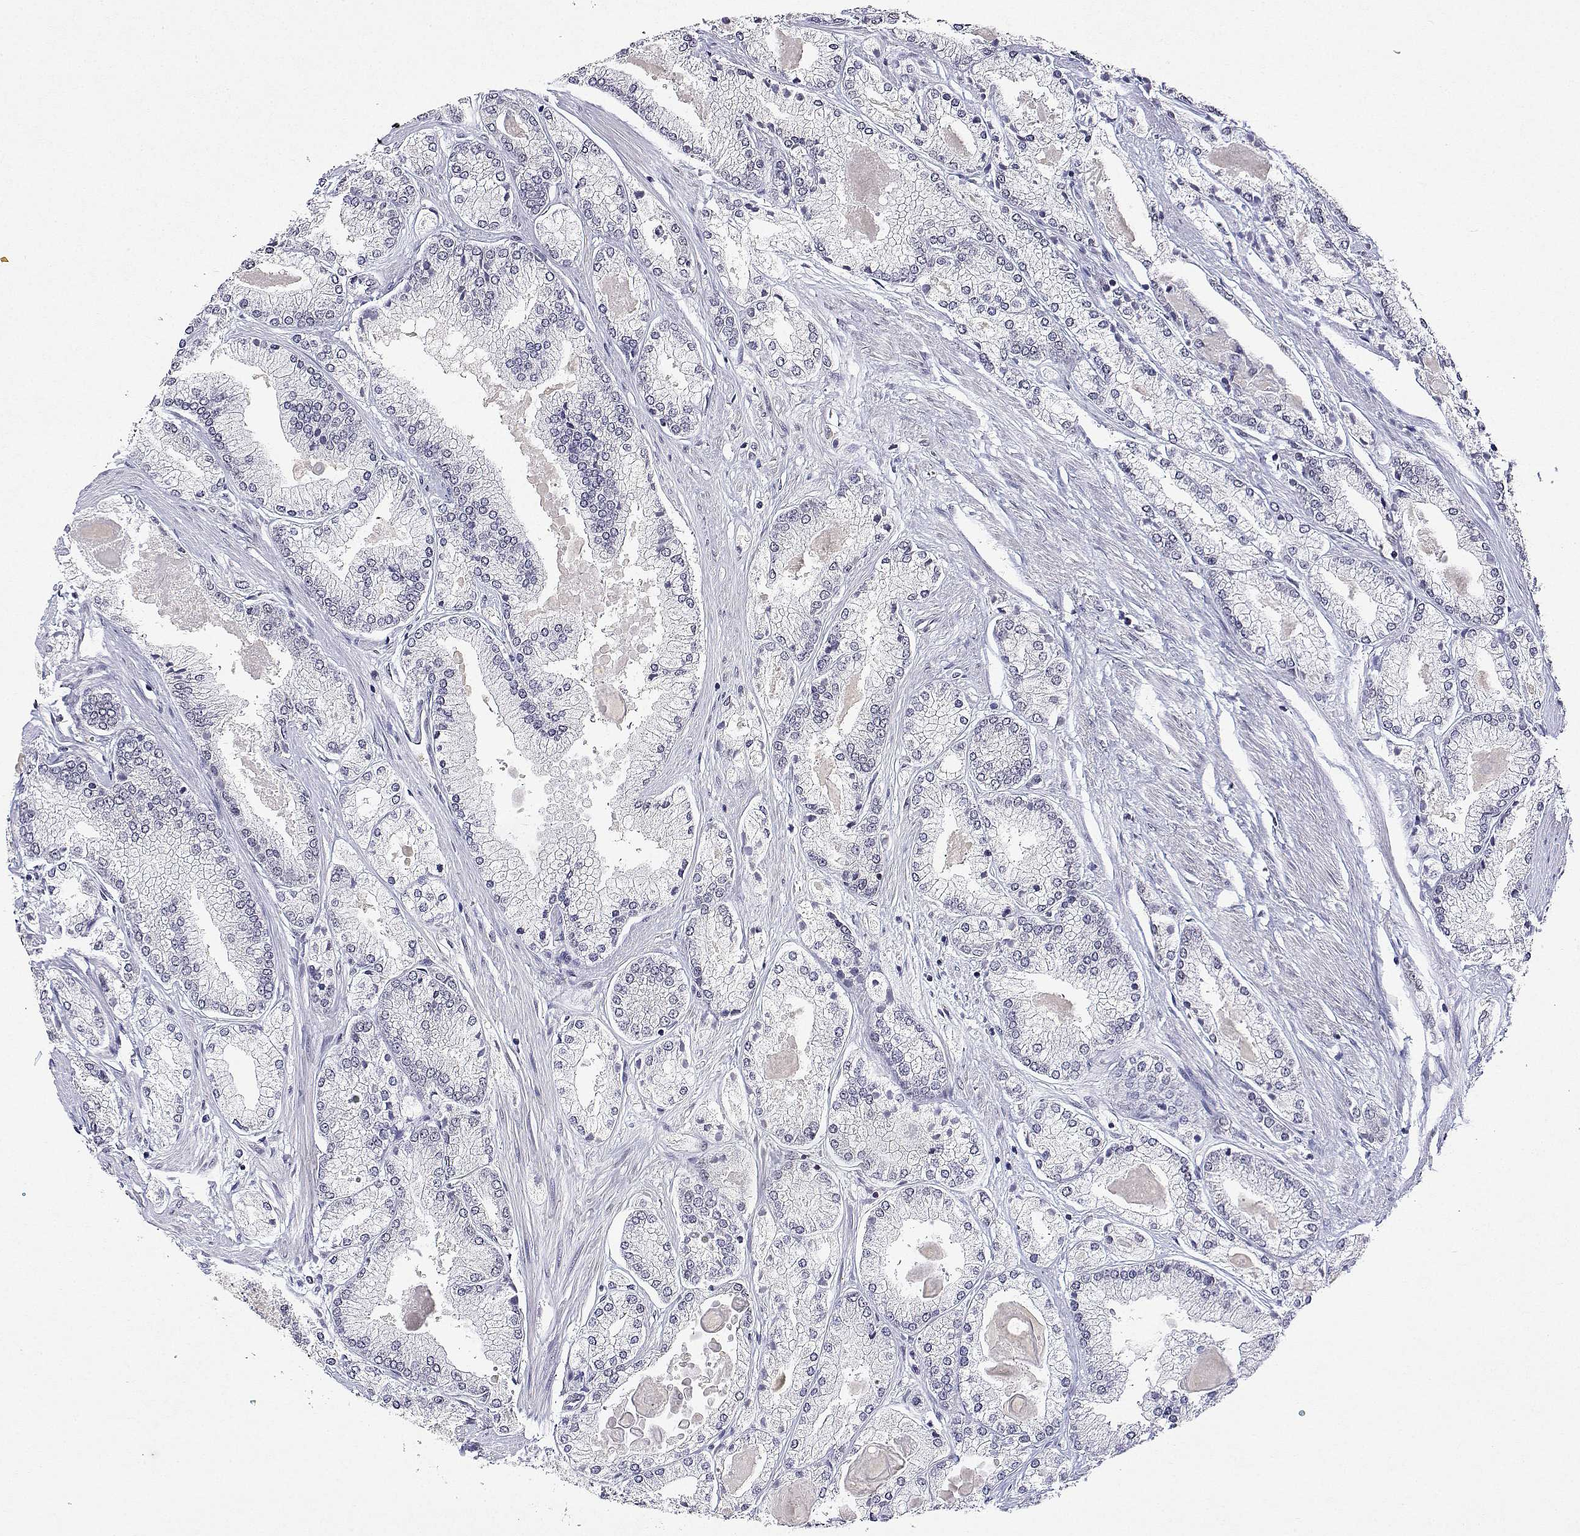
{"staining": {"intensity": "negative", "quantity": "none", "location": "none"}, "tissue": "prostate cancer", "cell_type": "Tumor cells", "image_type": "cancer", "snomed": [{"axis": "morphology", "description": "Adenocarcinoma, High grade"}, {"axis": "topography", "description": "Prostate"}], "caption": "Tumor cells are negative for protein expression in human prostate cancer.", "gene": "XPC", "patient": {"sex": "male", "age": 68}}